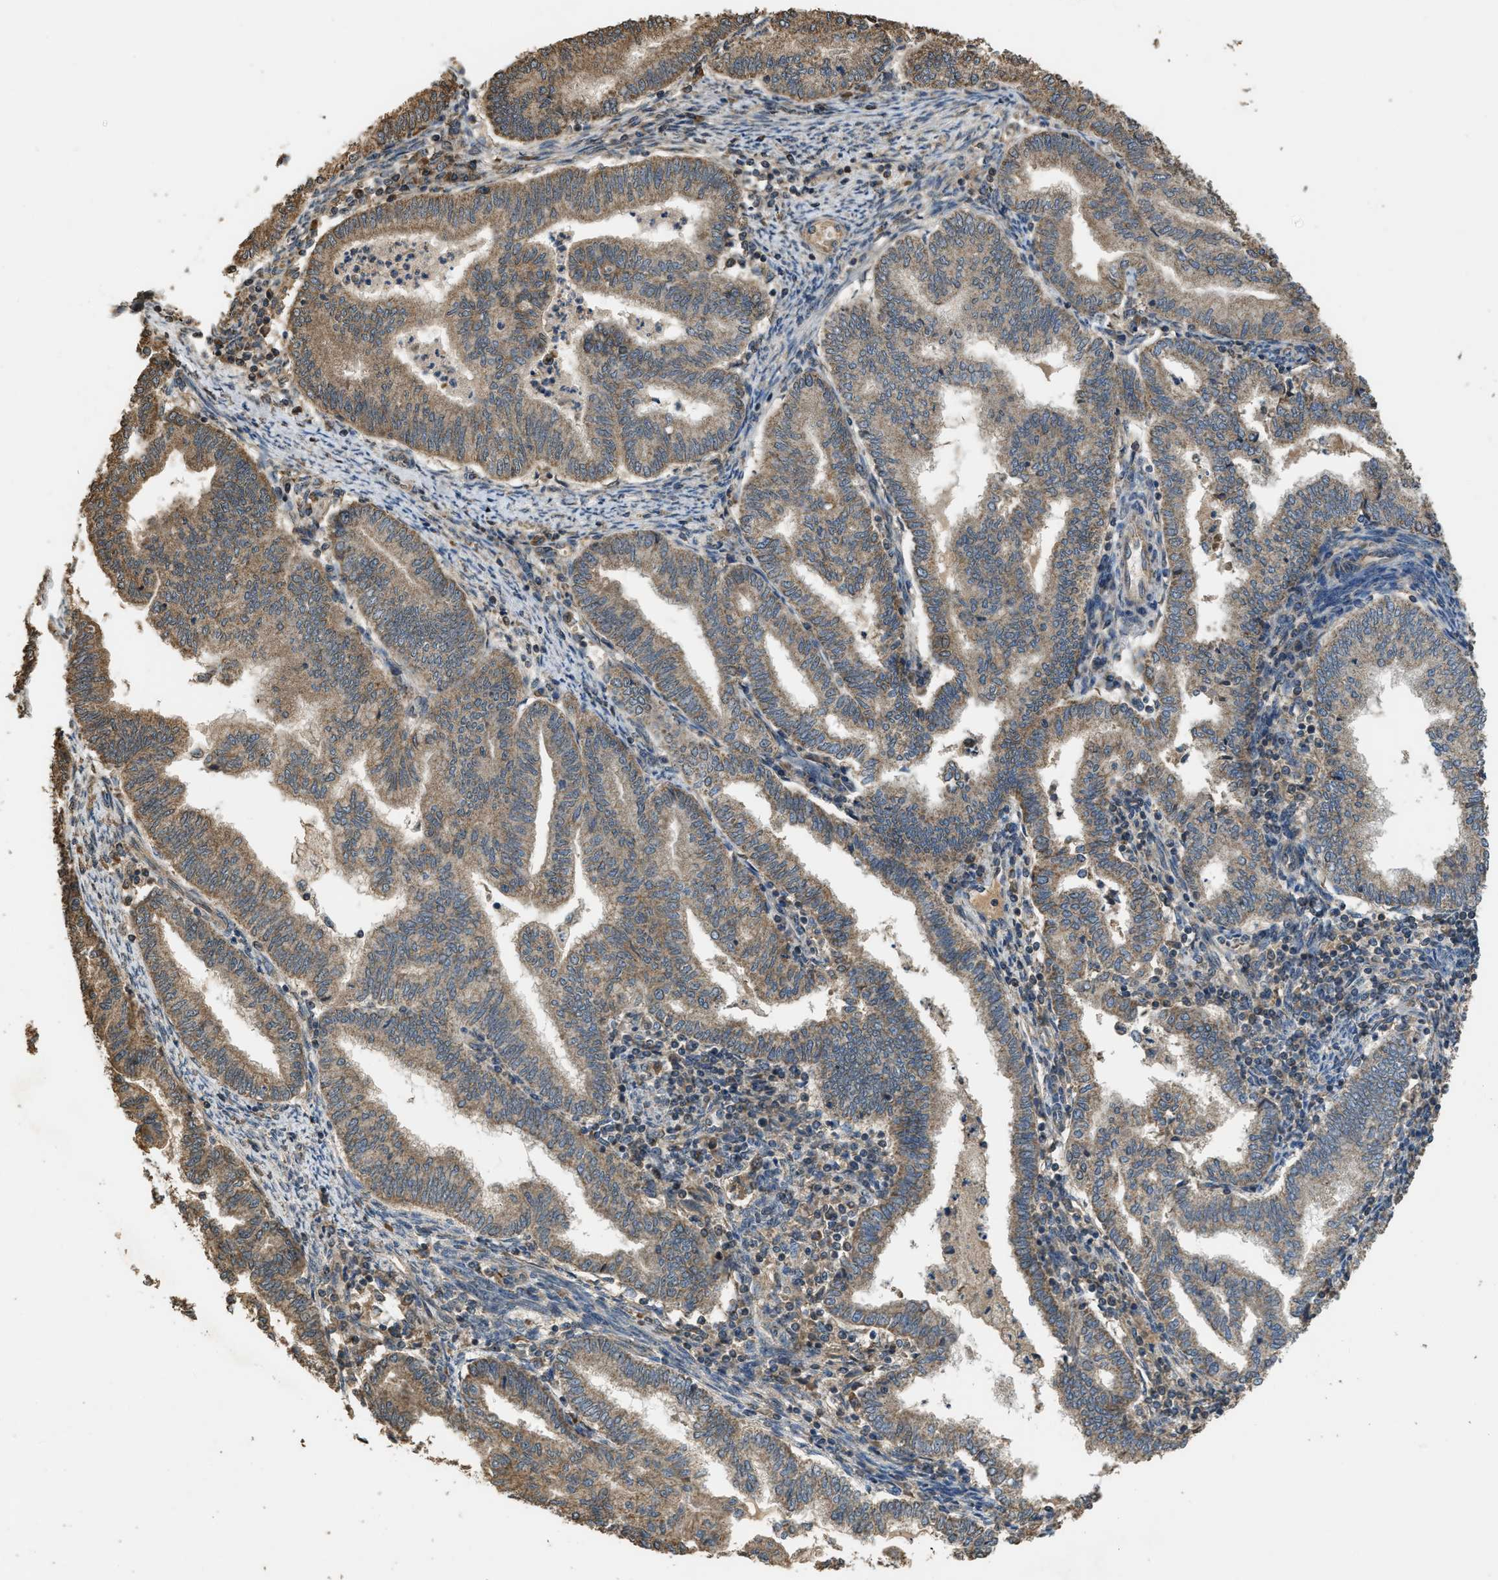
{"staining": {"intensity": "moderate", "quantity": ">75%", "location": "cytoplasmic/membranous"}, "tissue": "endometrial cancer", "cell_type": "Tumor cells", "image_type": "cancer", "snomed": [{"axis": "morphology", "description": "Polyp, NOS"}, {"axis": "morphology", "description": "Adenocarcinoma, NOS"}, {"axis": "morphology", "description": "Adenoma, NOS"}, {"axis": "topography", "description": "Endometrium"}], "caption": "High-magnification brightfield microscopy of adenocarcinoma (endometrial) stained with DAB (brown) and counterstained with hematoxylin (blue). tumor cells exhibit moderate cytoplasmic/membranous expression is identified in about>75% of cells. (brown staining indicates protein expression, while blue staining denotes nuclei).", "gene": "DENND6B", "patient": {"sex": "female", "age": 79}}